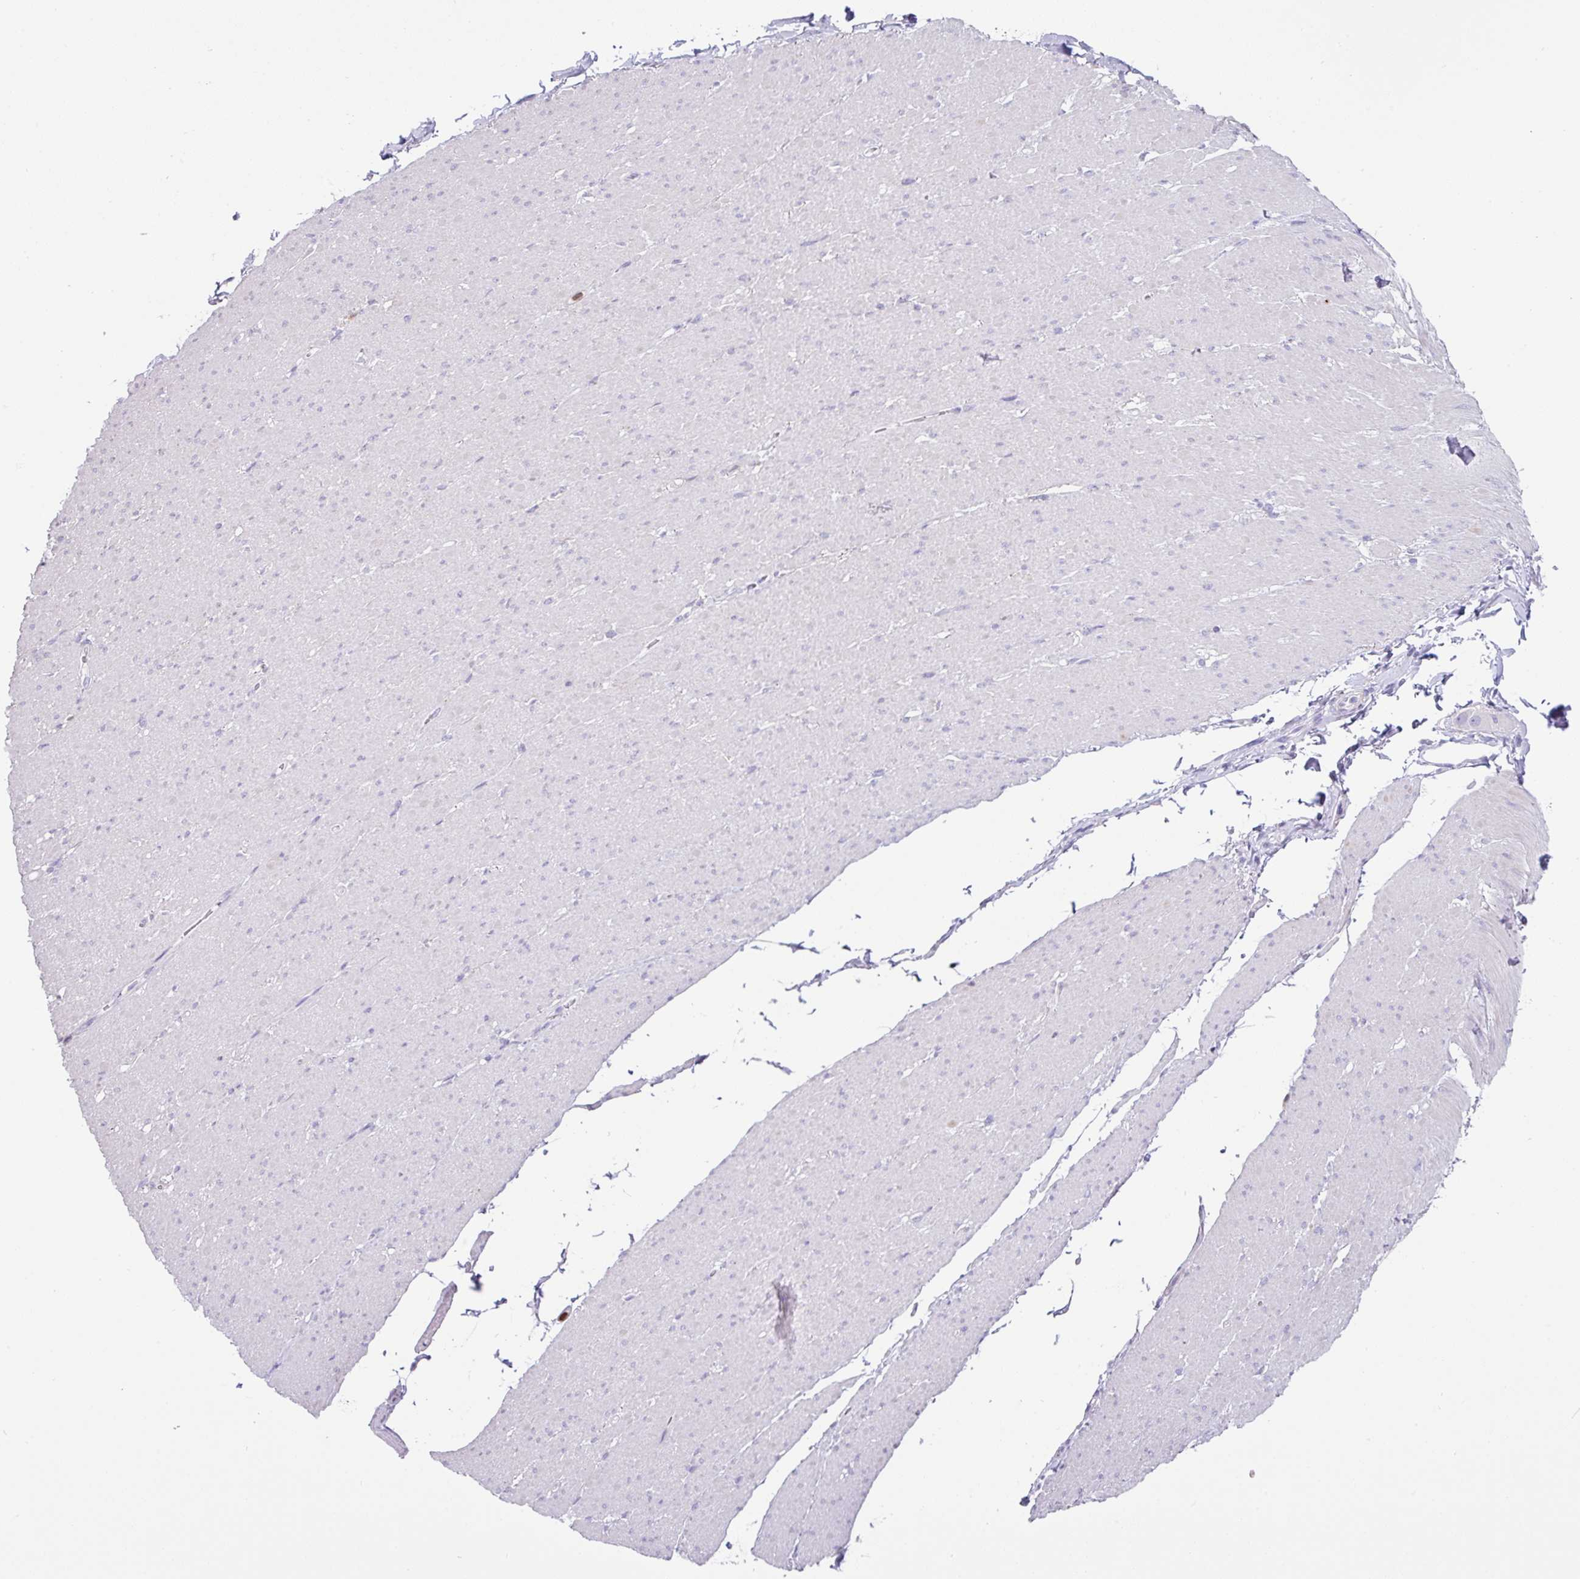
{"staining": {"intensity": "negative", "quantity": "none", "location": "none"}, "tissue": "smooth muscle", "cell_type": "Smooth muscle cells", "image_type": "normal", "snomed": [{"axis": "morphology", "description": "Normal tissue, NOS"}, {"axis": "topography", "description": "Smooth muscle"}, {"axis": "topography", "description": "Rectum"}], "caption": "This is an immunohistochemistry (IHC) micrograph of unremarkable human smooth muscle. There is no expression in smooth muscle cells.", "gene": "SH2D3C", "patient": {"sex": "male", "age": 53}}